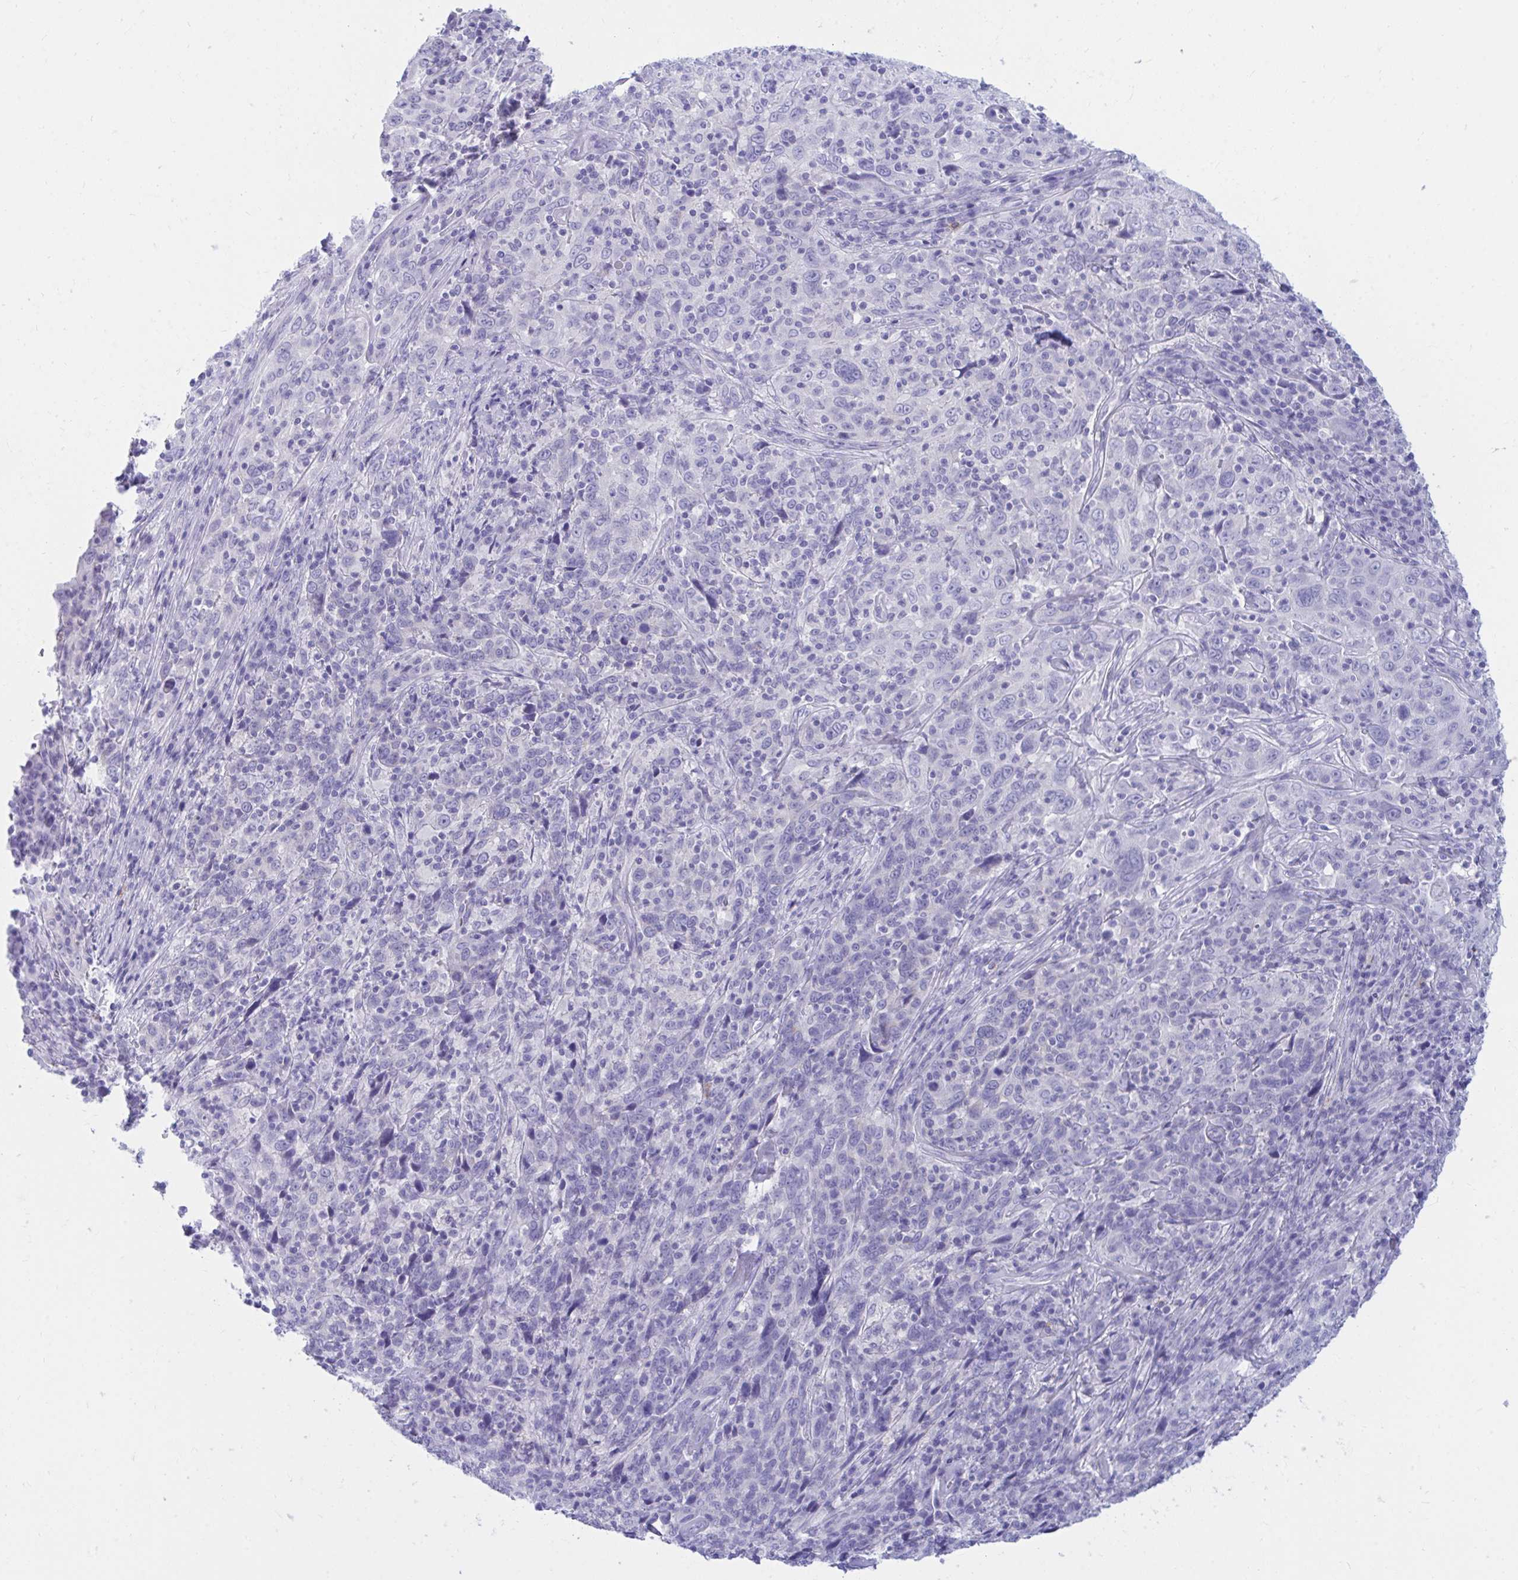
{"staining": {"intensity": "negative", "quantity": "none", "location": "none"}, "tissue": "cervical cancer", "cell_type": "Tumor cells", "image_type": "cancer", "snomed": [{"axis": "morphology", "description": "Squamous cell carcinoma, NOS"}, {"axis": "topography", "description": "Cervix"}], "caption": "IHC of cervical cancer (squamous cell carcinoma) shows no expression in tumor cells.", "gene": "SHISA8", "patient": {"sex": "female", "age": 46}}